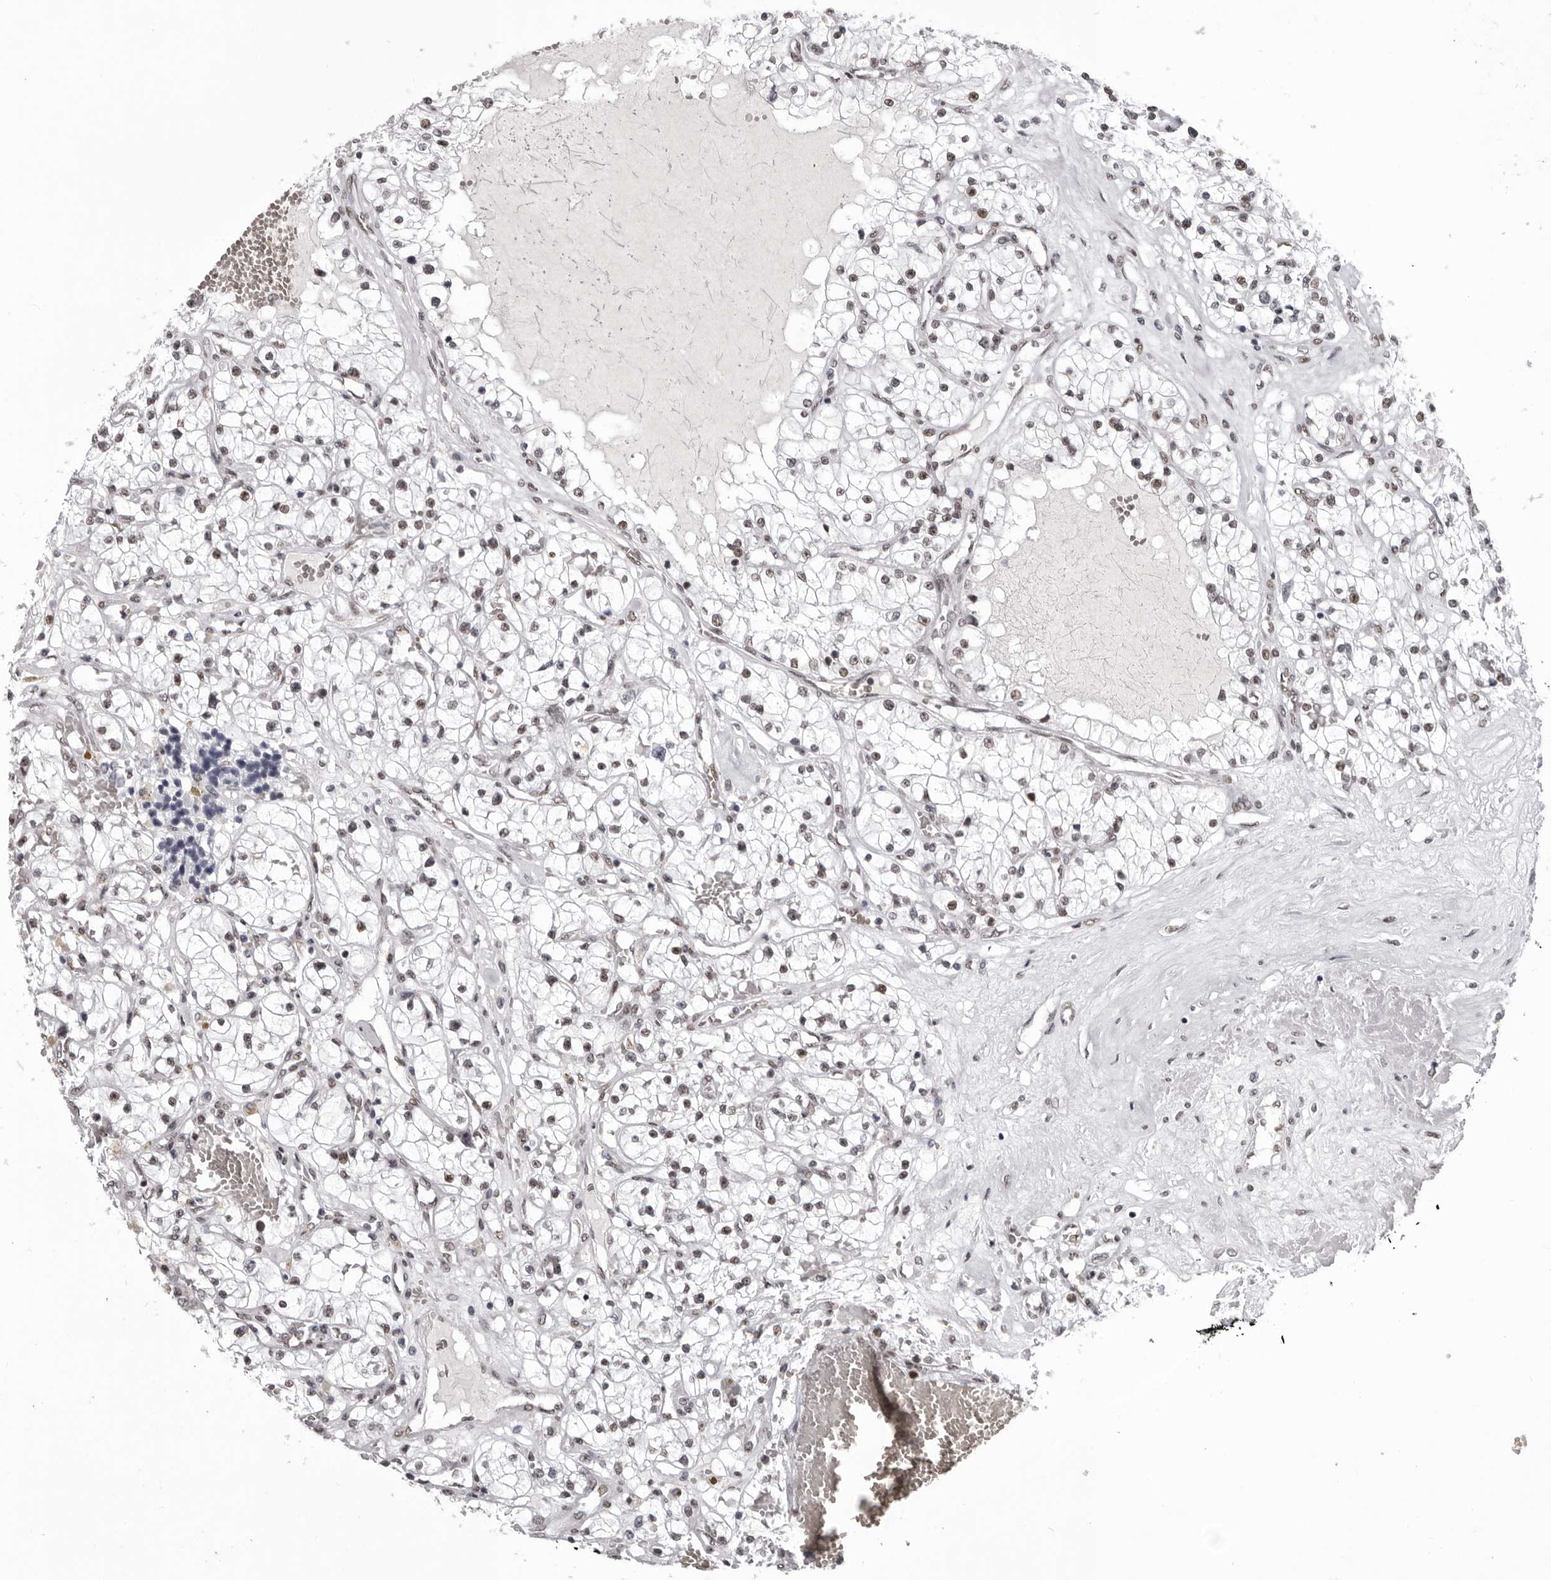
{"staining": {"intensity": "moderate", "quantity": ">75%", "location": "nuclear"}, "tissue": "renal cancer", "cell_type": "Tumor cells", "image_type": "cancer", "snomed": [{"axis": "morphology", "description": "Normal tissue, NOS"}, {"axis": "morphology", "description": "Adenocarcinoma, NOS"}, {"axis": "topography", "description": "Kidney"}], "caption": "Renal cancer (adenocarcinoma) stained for a protein shows moderate nuclear positivity in tumor cells.", "gene": "NUMA1", "patient": {"sex": "male", "age": 68}}